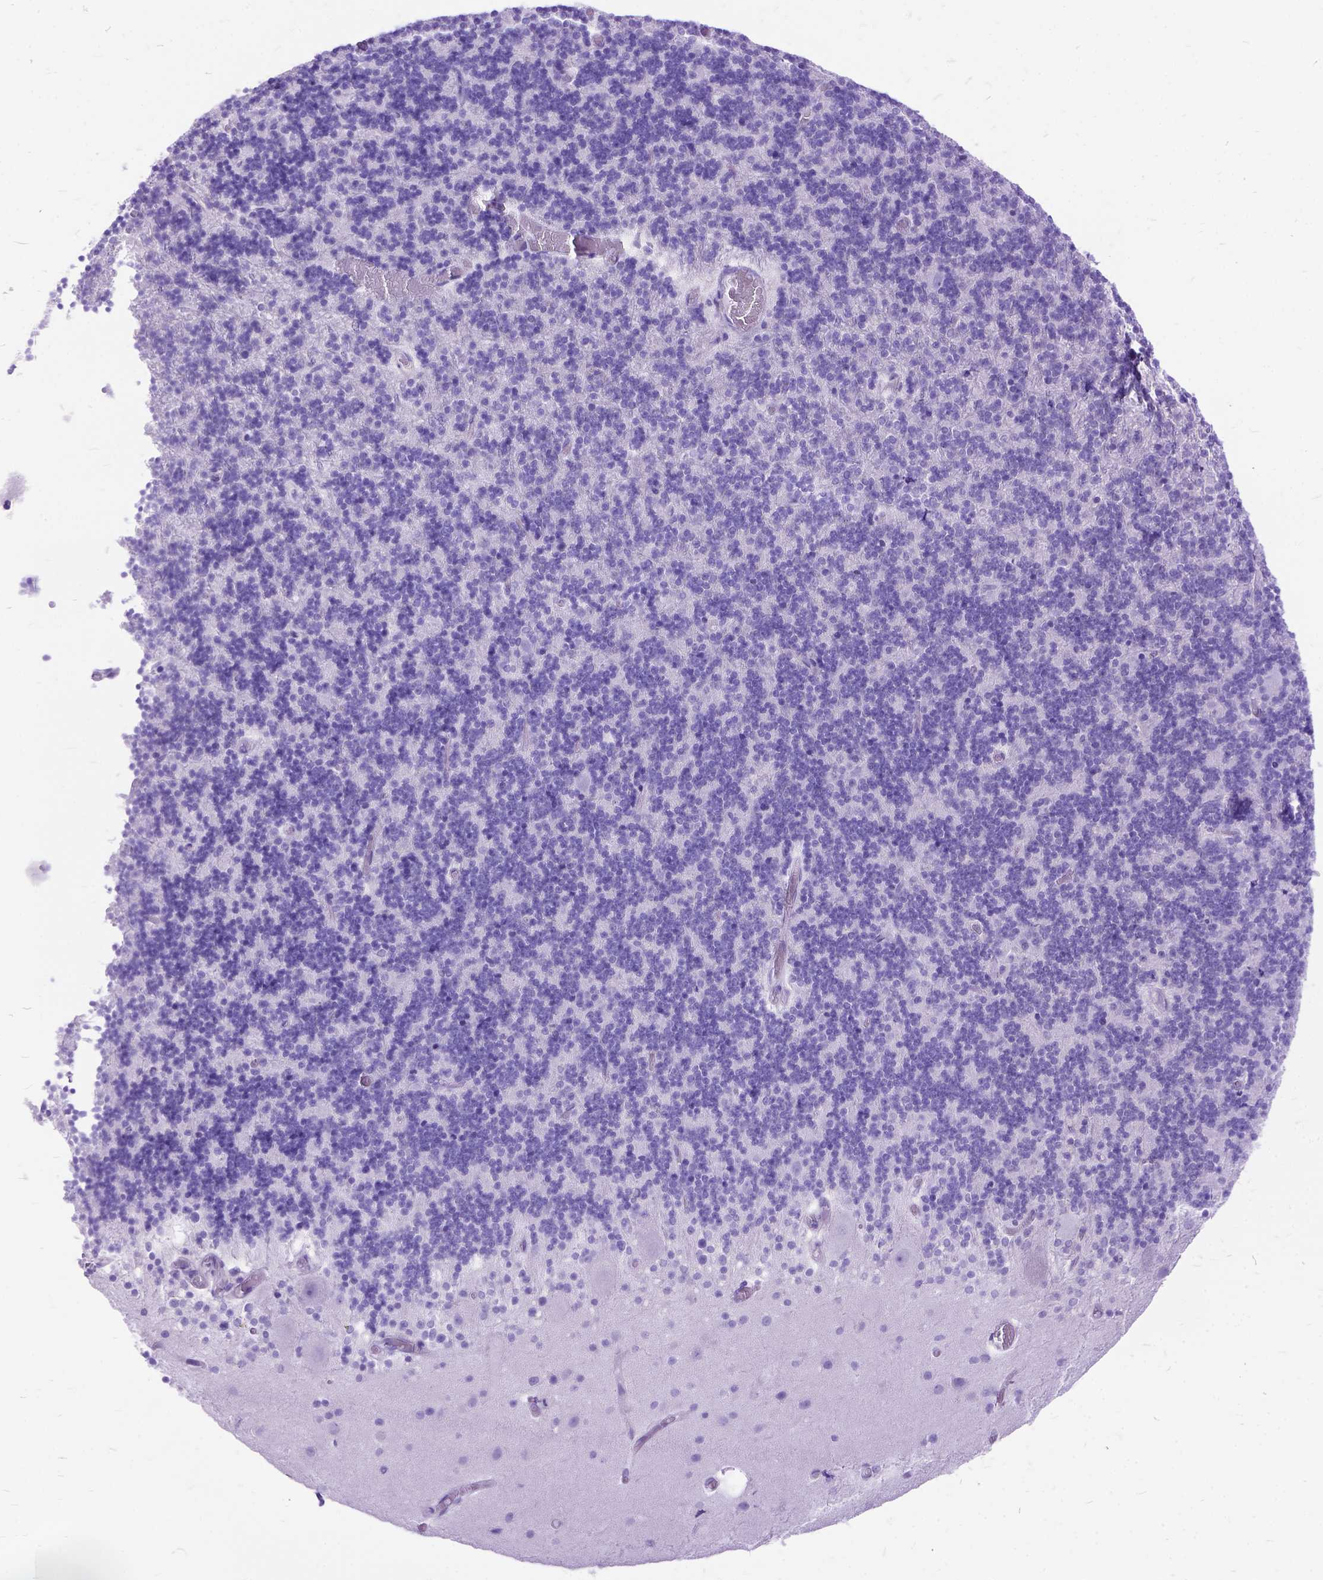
{"staining": {"intensity": "negative", "quantity": "none", "location": "none"}, "tissue": "cerebellum", "cell_type": "Cells in granular layer", "image_type": "normal", "snomed": [{"axis": "morphology", "description": "Normal tissue, NOS"}, {"axis": "topography", "description": "Cerebellum"}], "caption": "There is no significant positivity in cells in granular layer of cerebellum. (DAB IHC visualized using brightfield microscopy, high magnification).", "gene": "ARL9", "patient": {"sex": "male", "age": 70}}